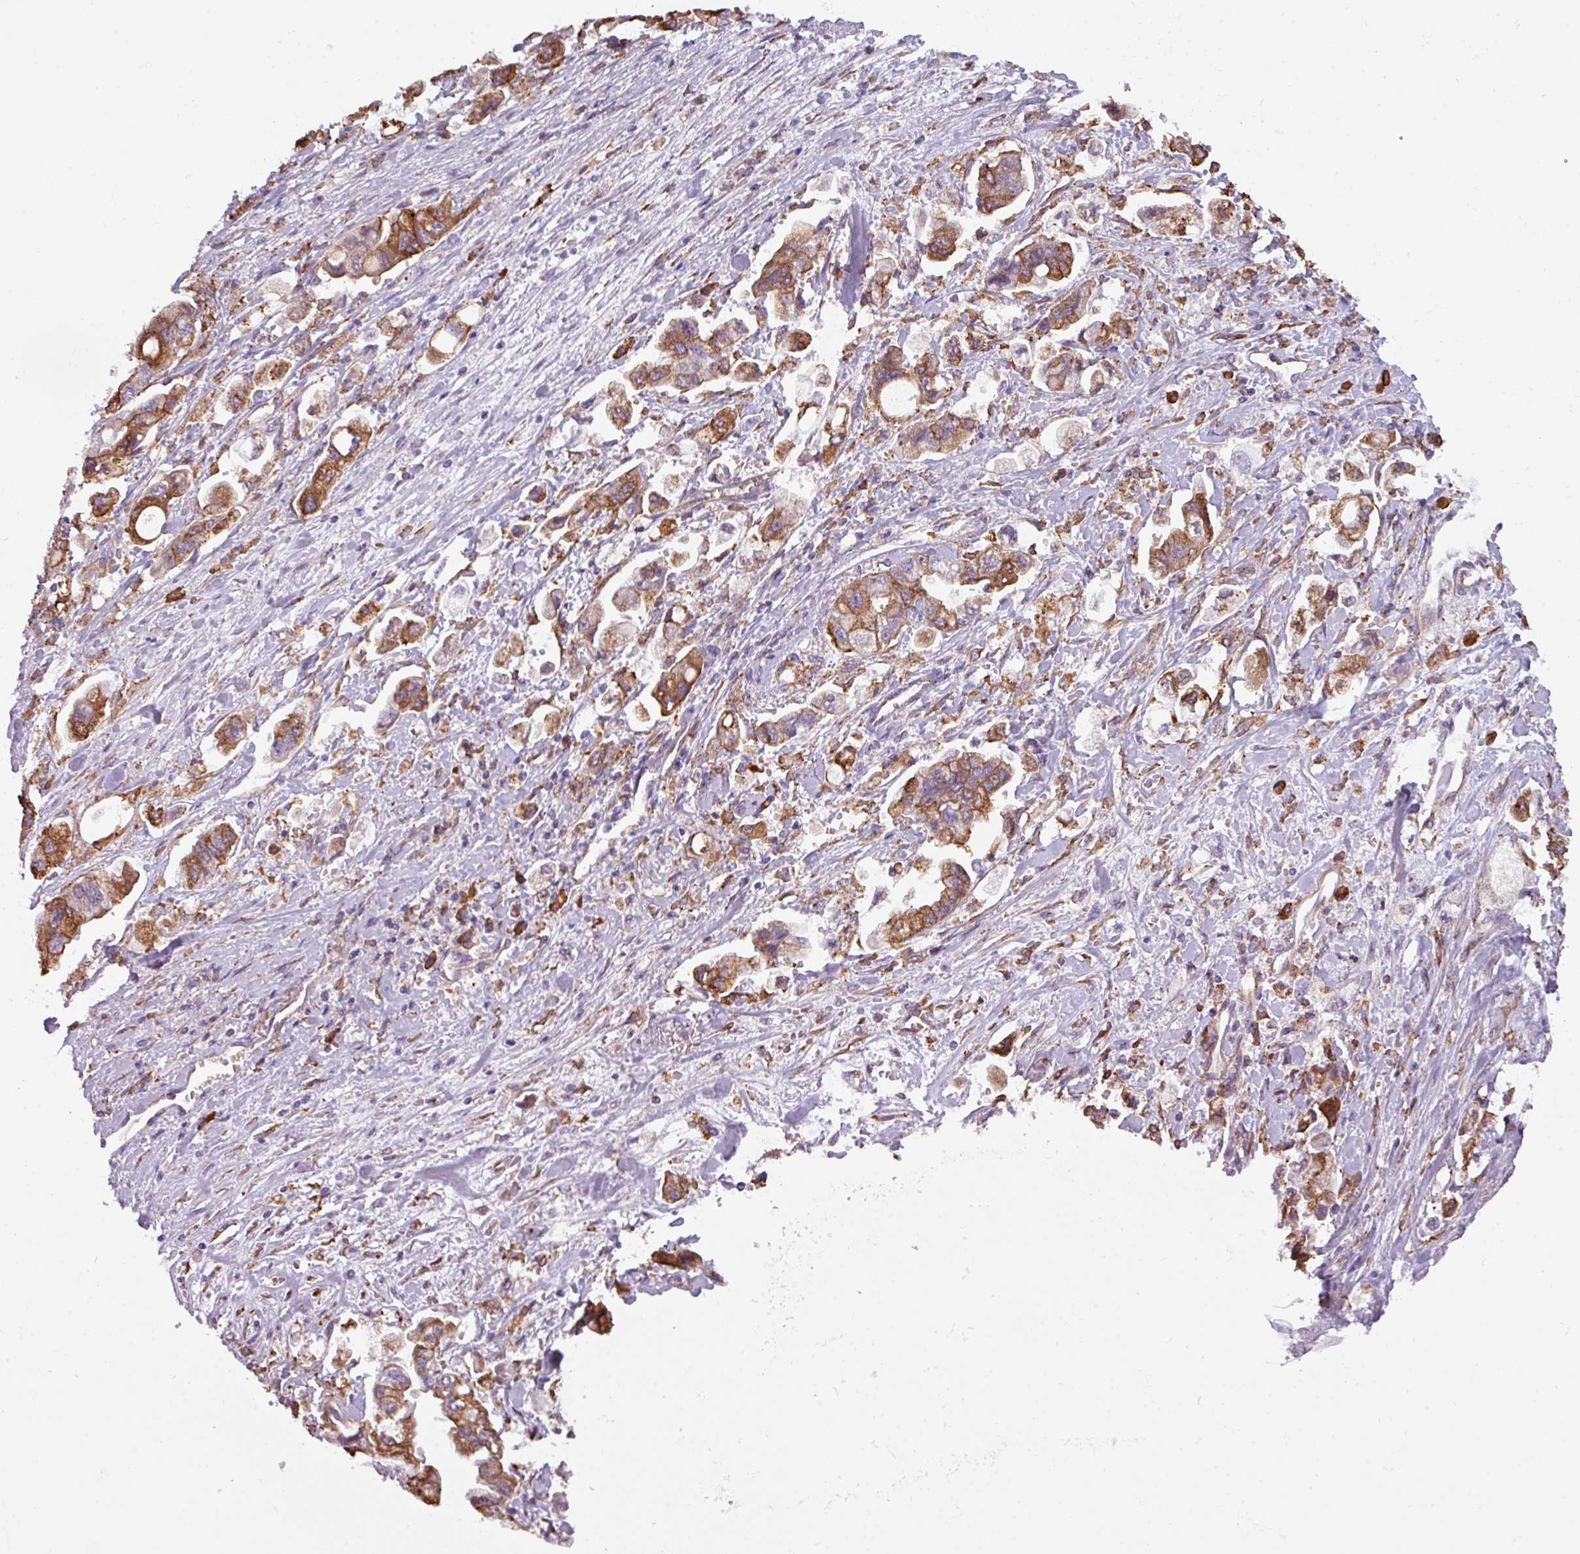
{"staining": {"intensity": "strong", "quantity": ">75%", "location": "cytoplasmic/membranous"}, "tissue": "stomach cancer", "cell_type": "Tumor cells", "image_type": "cancer", "snomed": [{"axis": "morphology", "description": "Adenocarcinoma, NOS"}, {"axis": "topography", "description": "Stomach"}], "caption": "Immunohistochemical staining of stomach adenocarcinoma shows high levels of strong cytoplasmic/membranous expression in about >75% of tumor cells. (Brightfield microscopy of DAB IHC at high magnification).", "gene": "BUD23", "patient": {"sex": "male", "age": 62}}